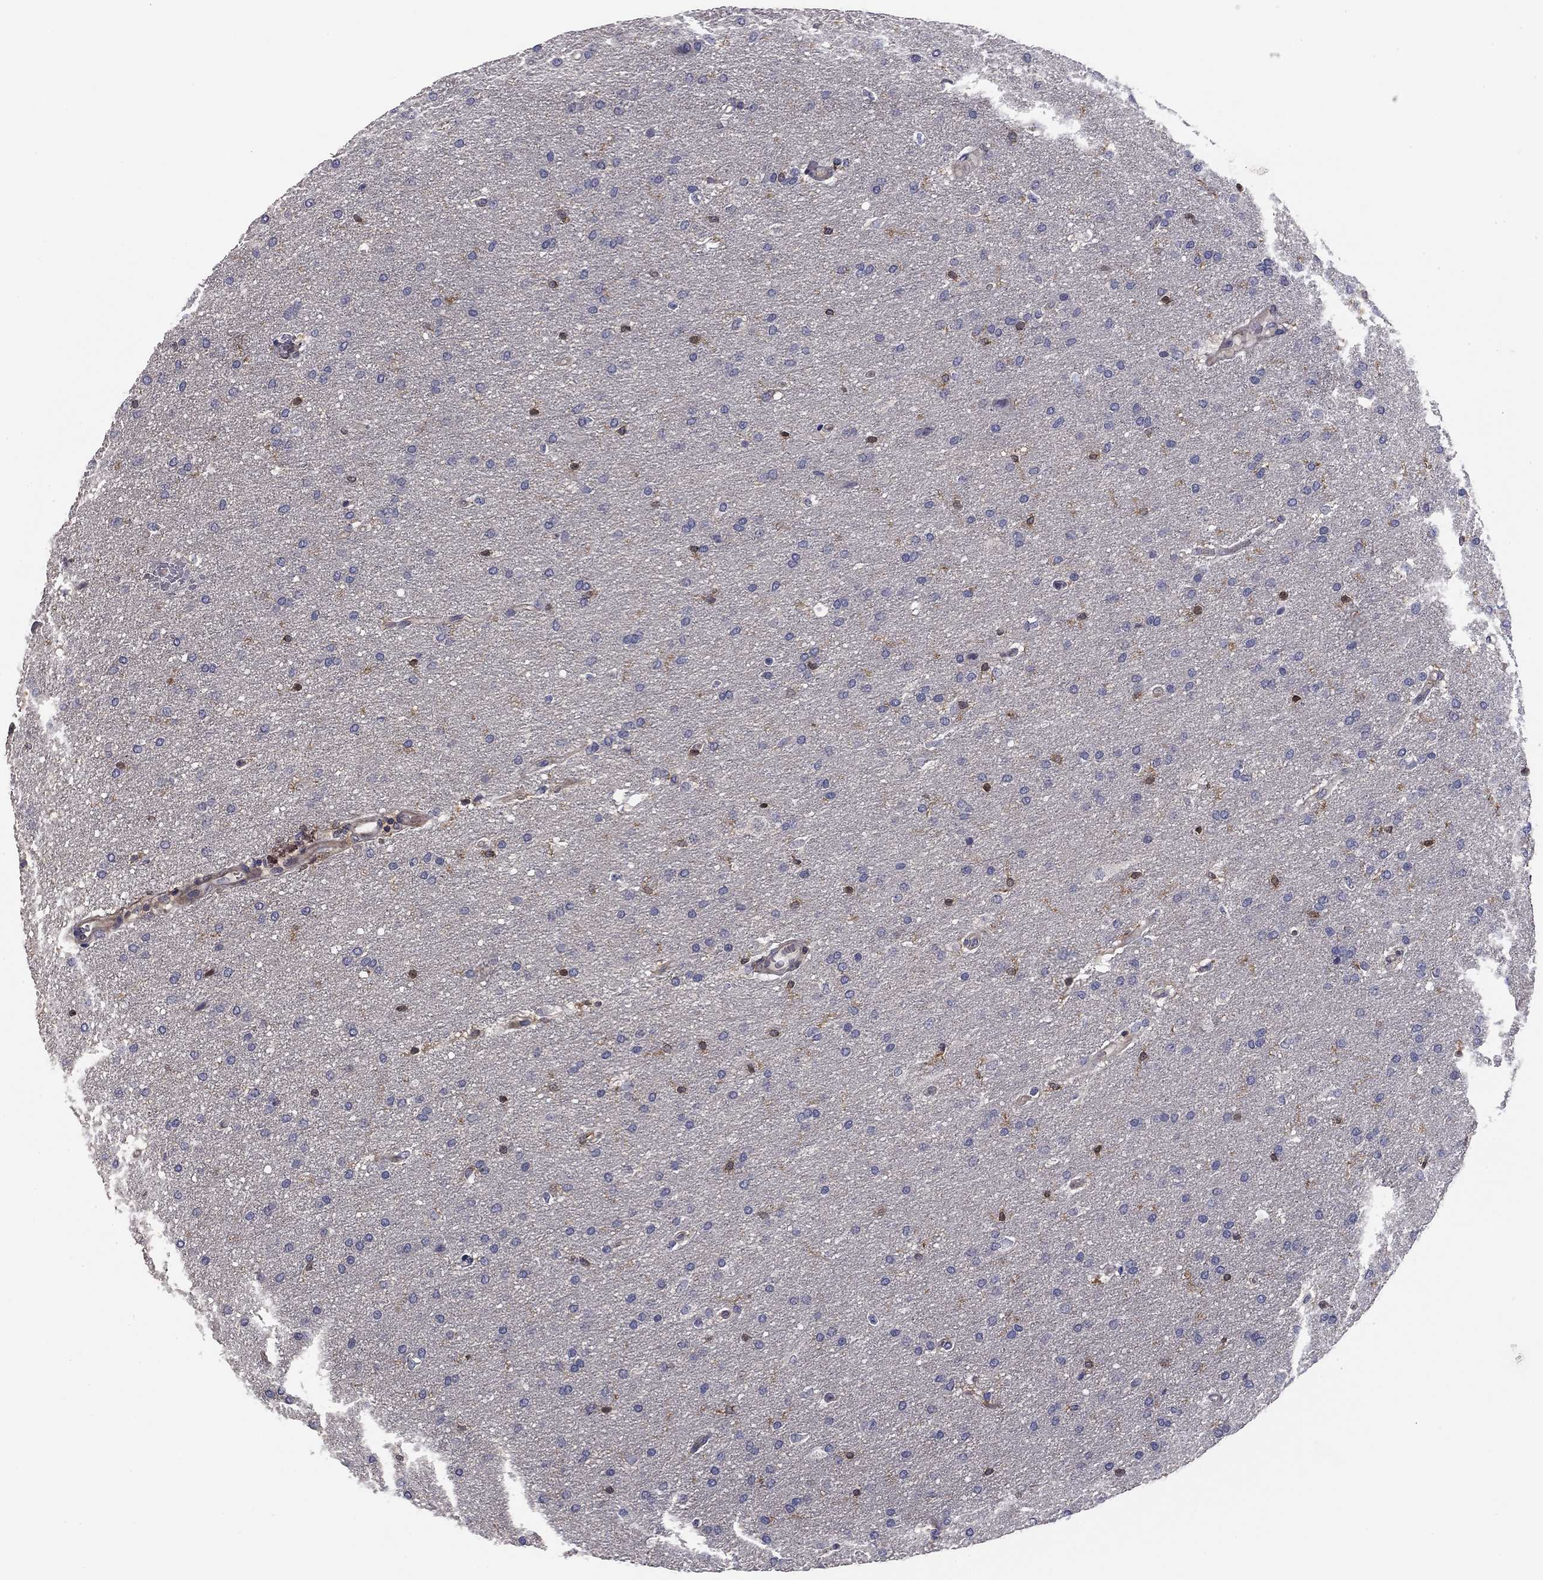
{"staining": {"intensity": "negative", "quantity": "none", "location": "none"}, "tissue": "glioma", "cell_type": "Tumor cells", "image_type": "cancer", "snomed": [{"axis": "morphology", "description": "Glioma, malignant, Low grade"}, {"axis": "topography", "description": "Brain"}], "caption": "Tumor cells are negative for brown protein staining in glioma.", "gene": "PLCB2", "patient": {"sex": "female", "age": 37}}